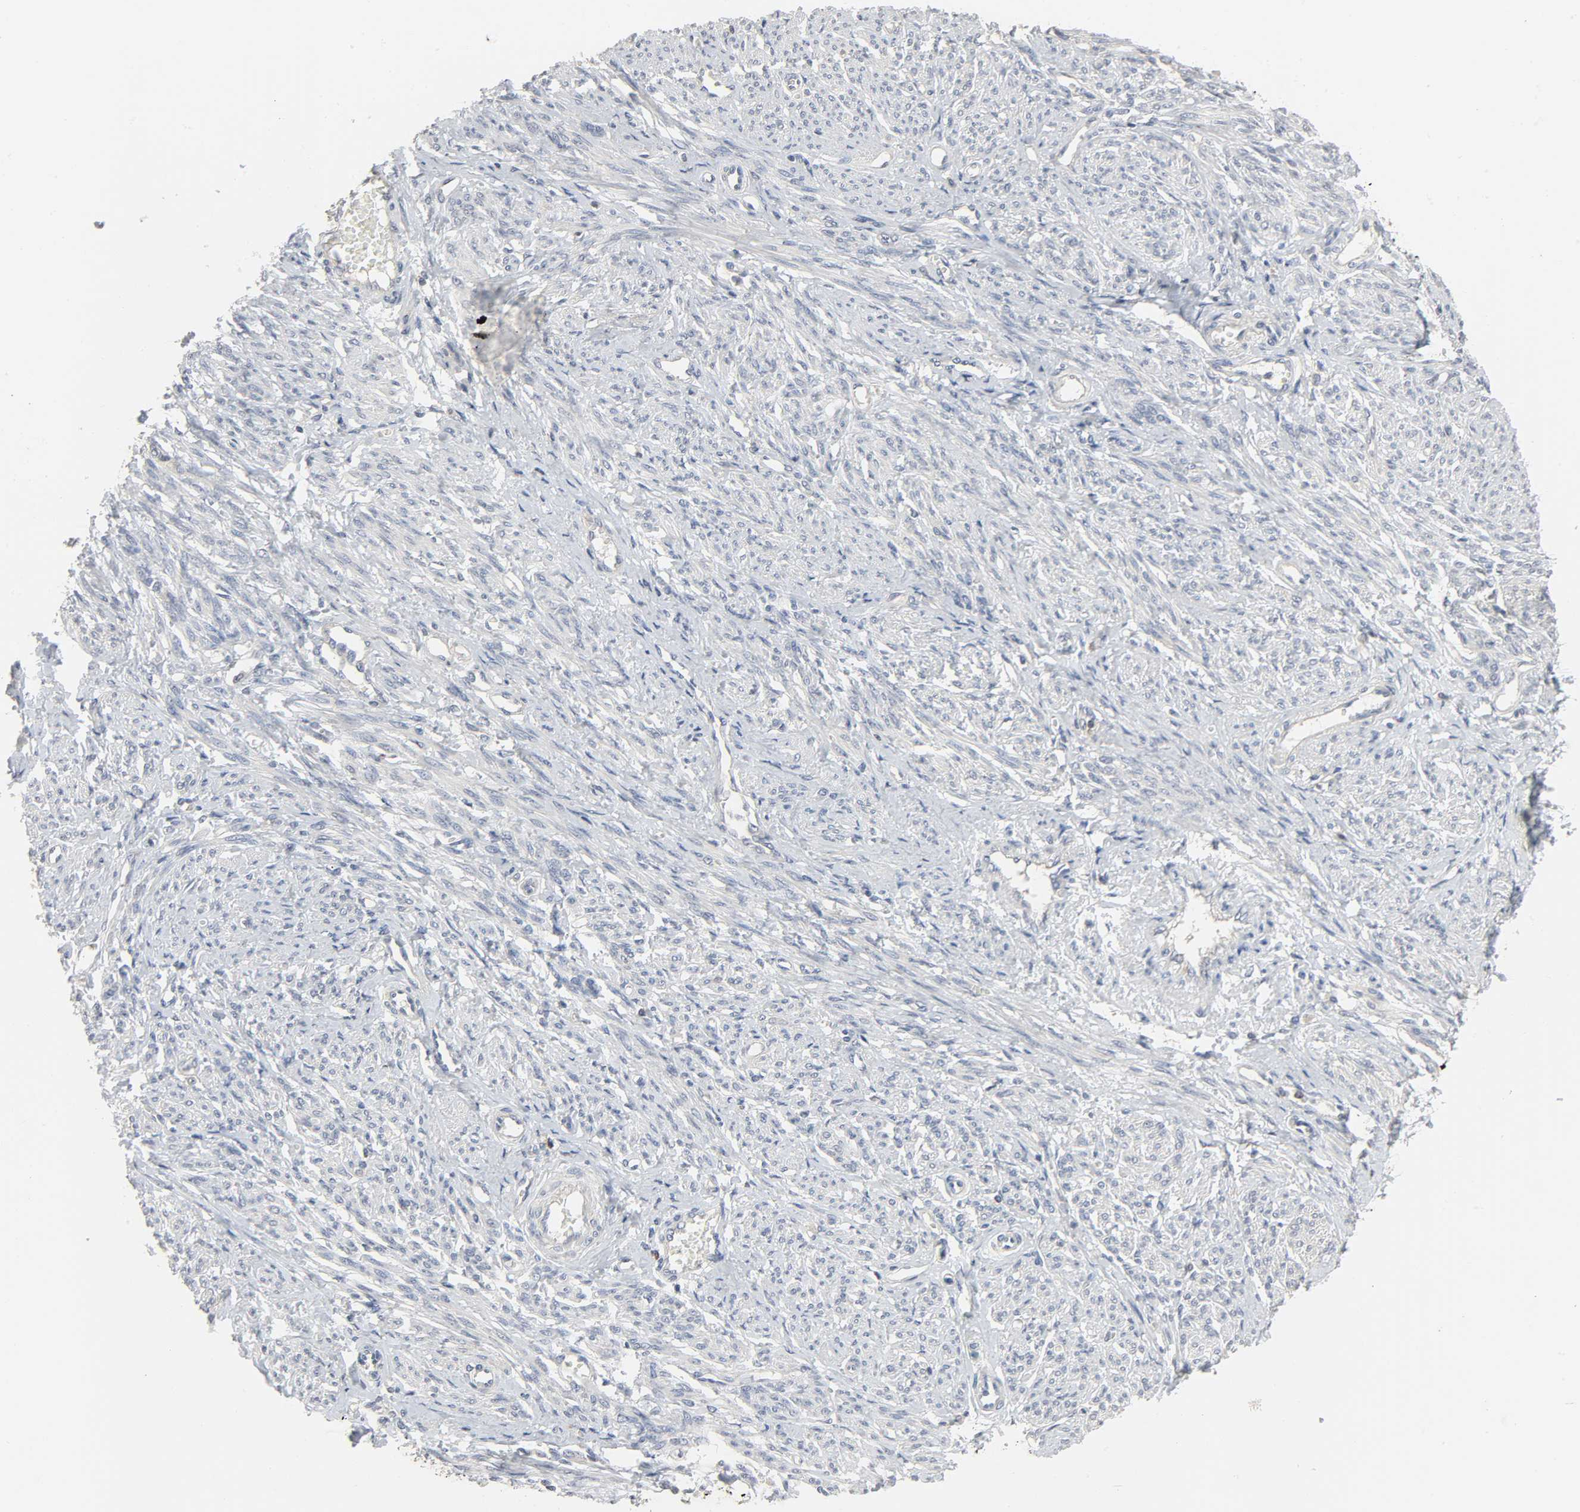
{"staining": {"intensity": "negative", "quantity": "none", "location": "none"}, "tissue": "smooth muscle", "cell_type": "Smooth muscle cells", "image_type": "normal", "snomed": [{"axis": "morphology", "description": "Normal tissue, NOS"}, {"axis": "topography", "description": "Smooth muscle"}], "caption": "An image of smooth muscle stained for a protein exhibits no brown staining in smooth muscle cells.", "gene": "PLEKHA2", "patient": {"sex": "female", "age": 65}}